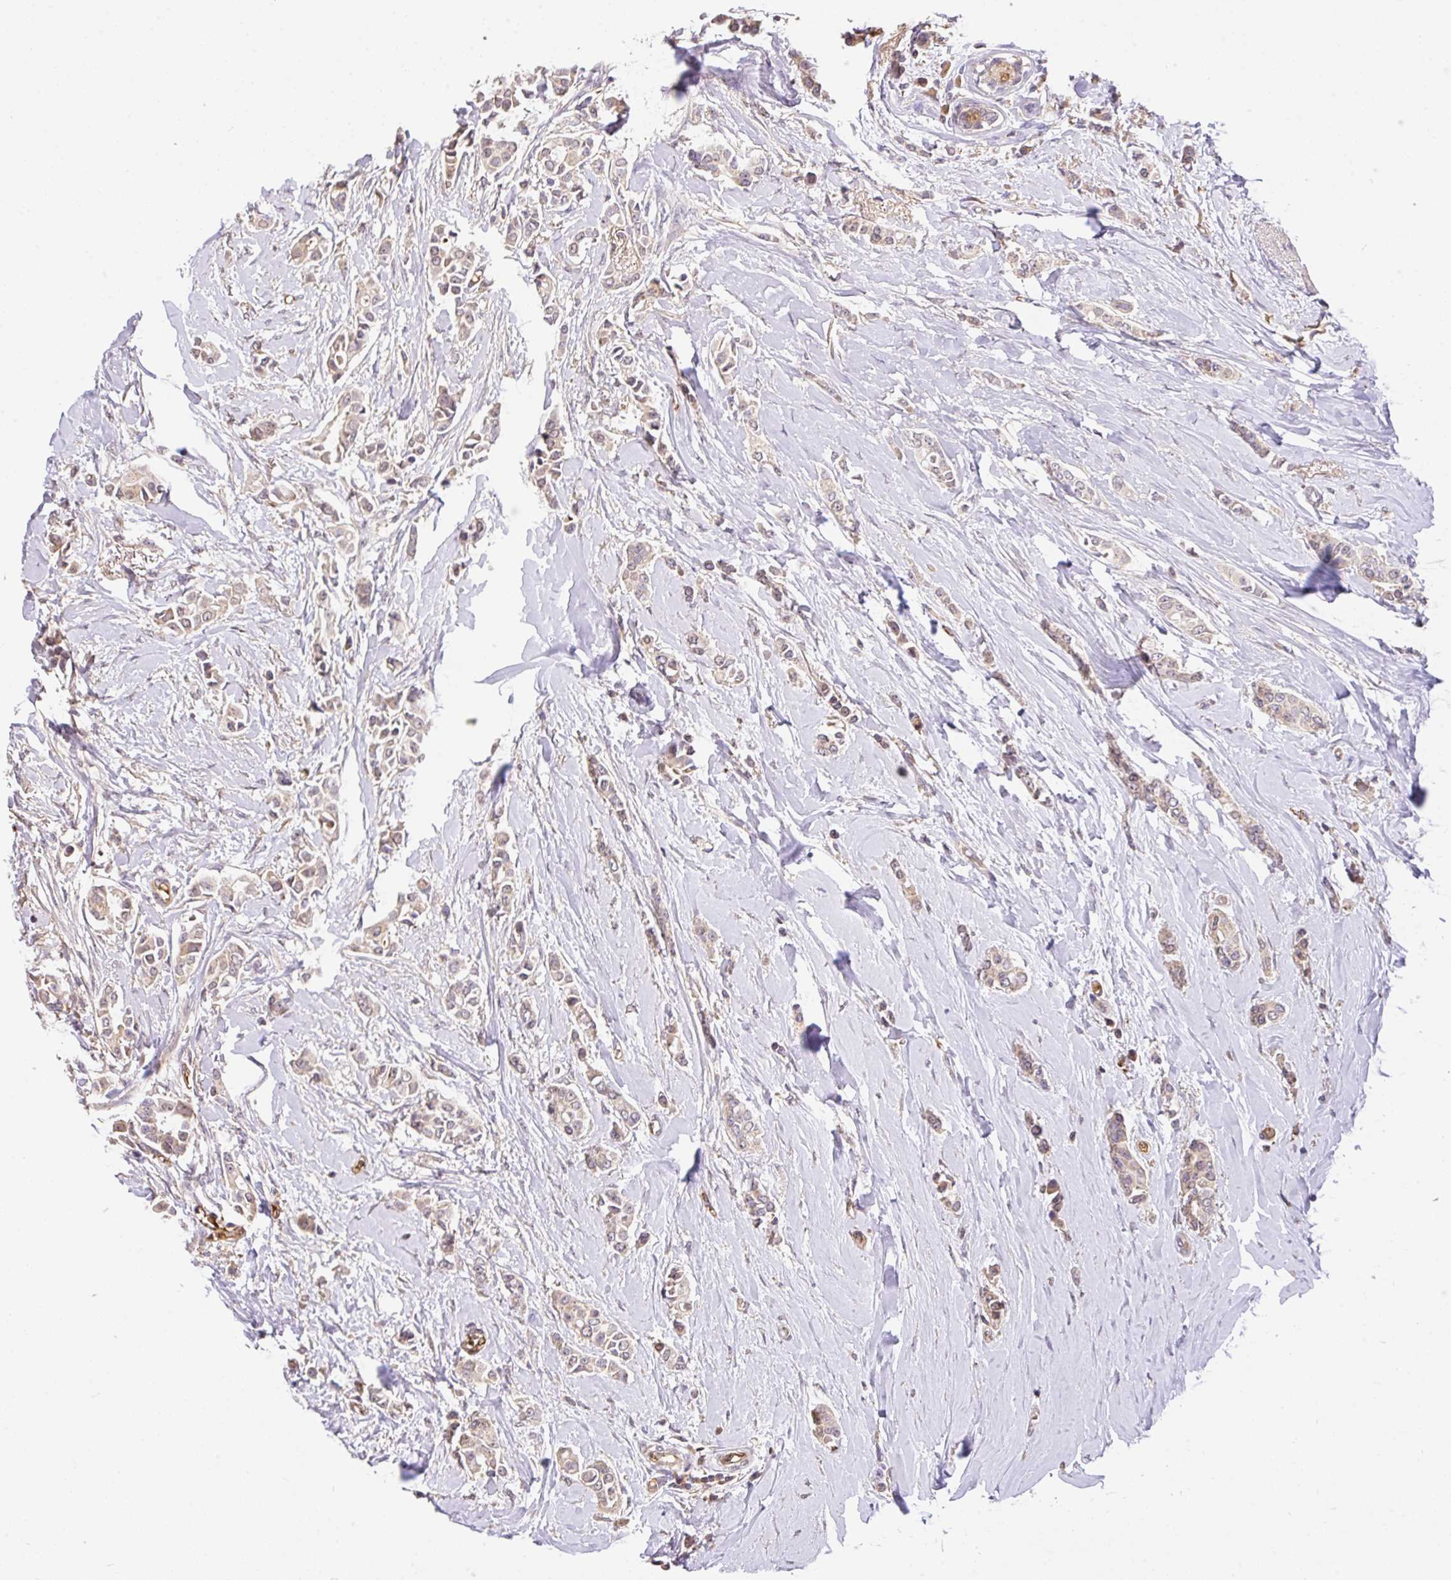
{"staining": {"intensity": "weak", "quantity": "25%-75%", "location": "cytoplasmic/membranous"}, "tissue": "breast cancer", "cell_type": "Tumor cells", "image_type": "cancer", "snomed": [{"axis": "morphology", "description": "Duct carcinoma"}, {"axis": "topography", "description": "Breast"}], "caption": "An IHC micrograph of neoplastic tissue is shown. Protein staining in brown shows weak cytoplasmic/membranous positivity in infiltrating ductal carcinoma (breast) within tumor cells.", "gene": "C1QTNF9B", "patient": {"sex": "female", "age": 64}}